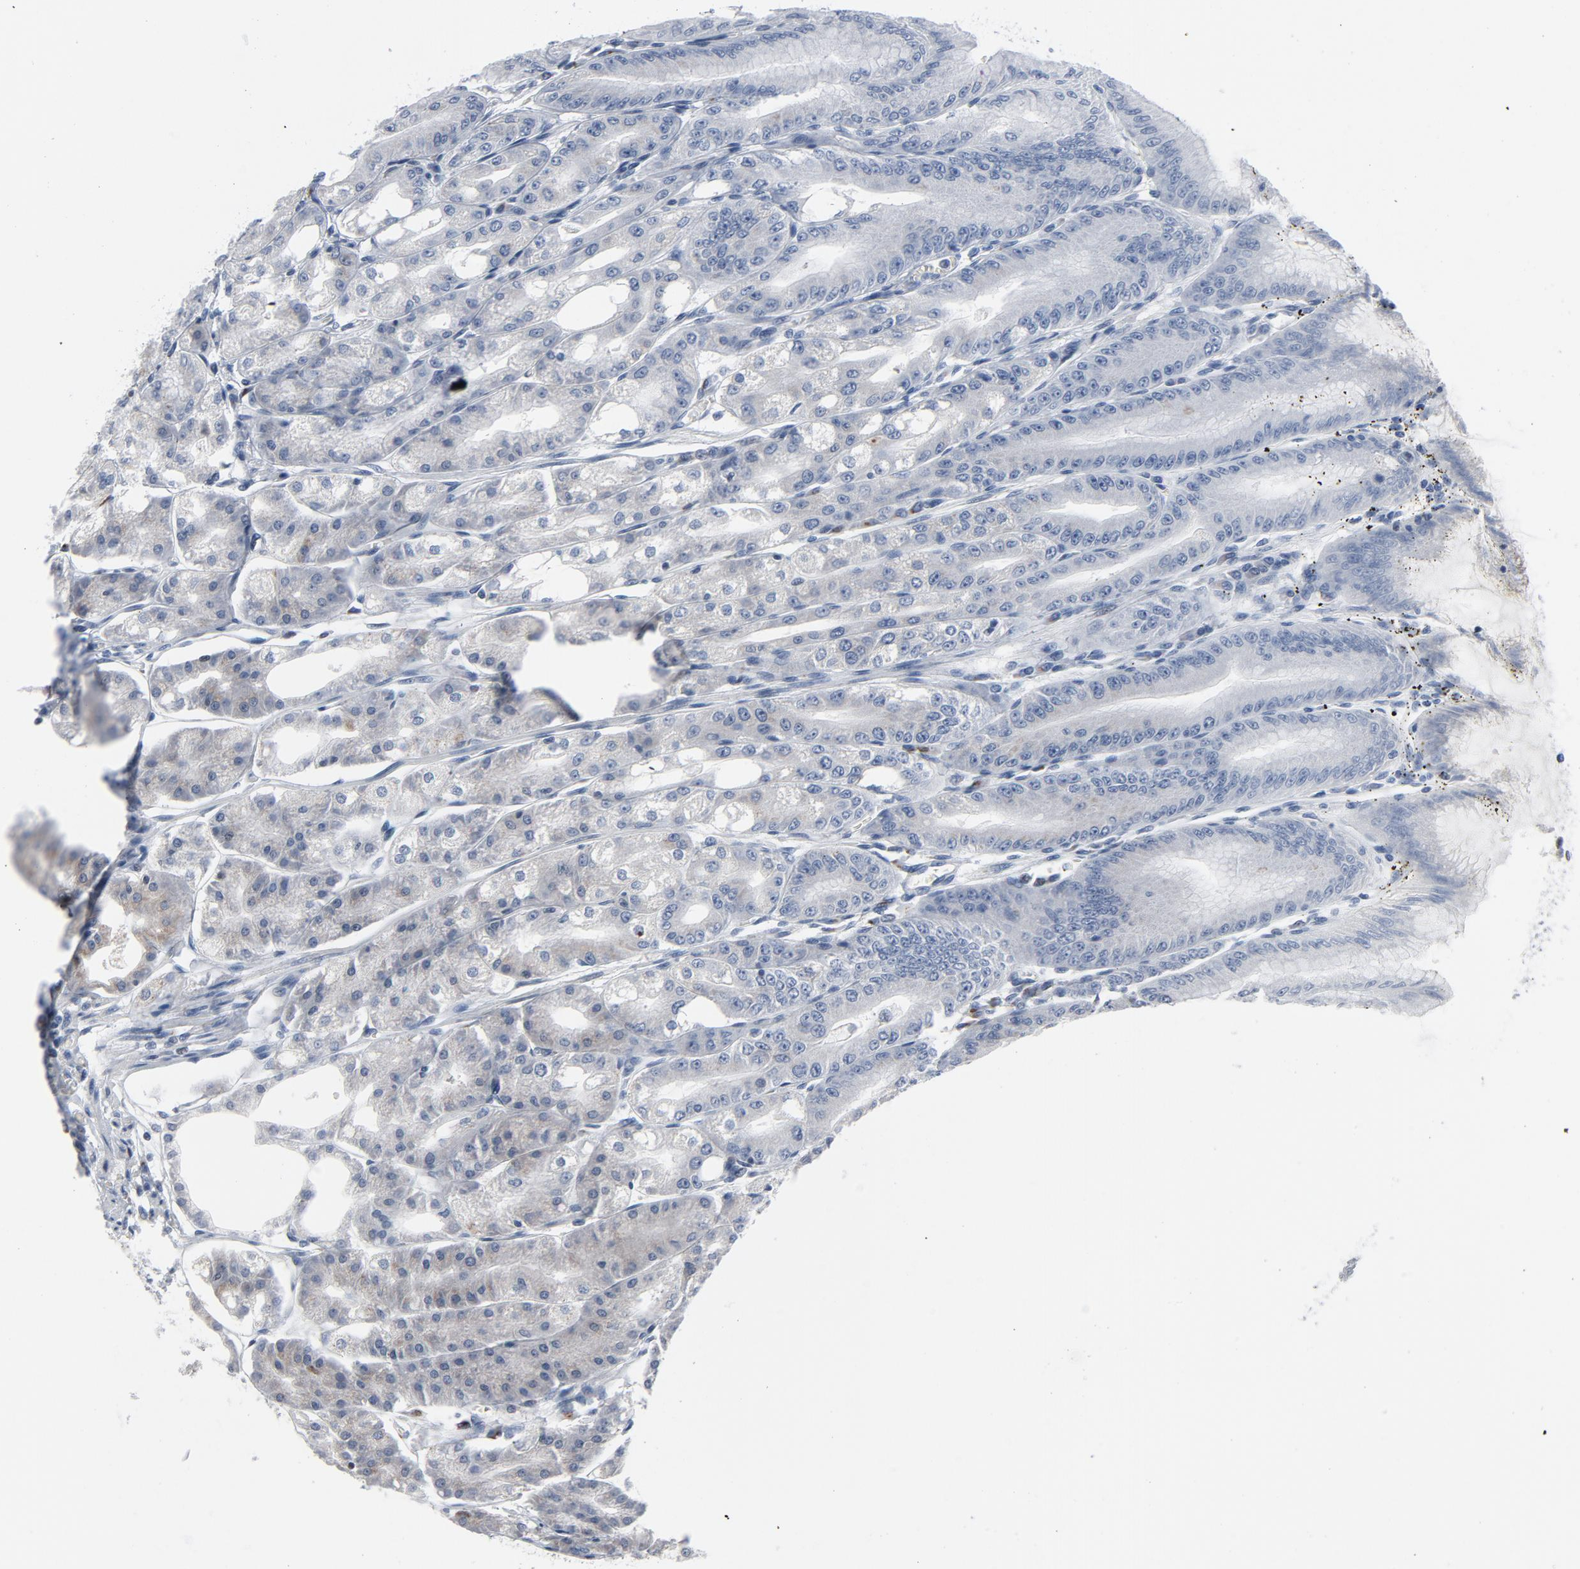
{"staining": {"intensity": "moderate", "quantity": "25%-75%", "location": "cytoplasmic/membranous"}, "tissue": "stomach", "cell_type": "Glandular cells", "image_type": "normal", "snomed": [{"axis": "morphology", "description": "Normal tissue, NOS"}, {"axis": "topography", "description": "Stomach, lower"}], "caption": "Protein staining displays moderate cytoplasmic/membranous expression in about 25%-75% of glandular cells in normal stomach.", "gene": "YIPF6", "patient": {"sex": "male", "age": 71}}